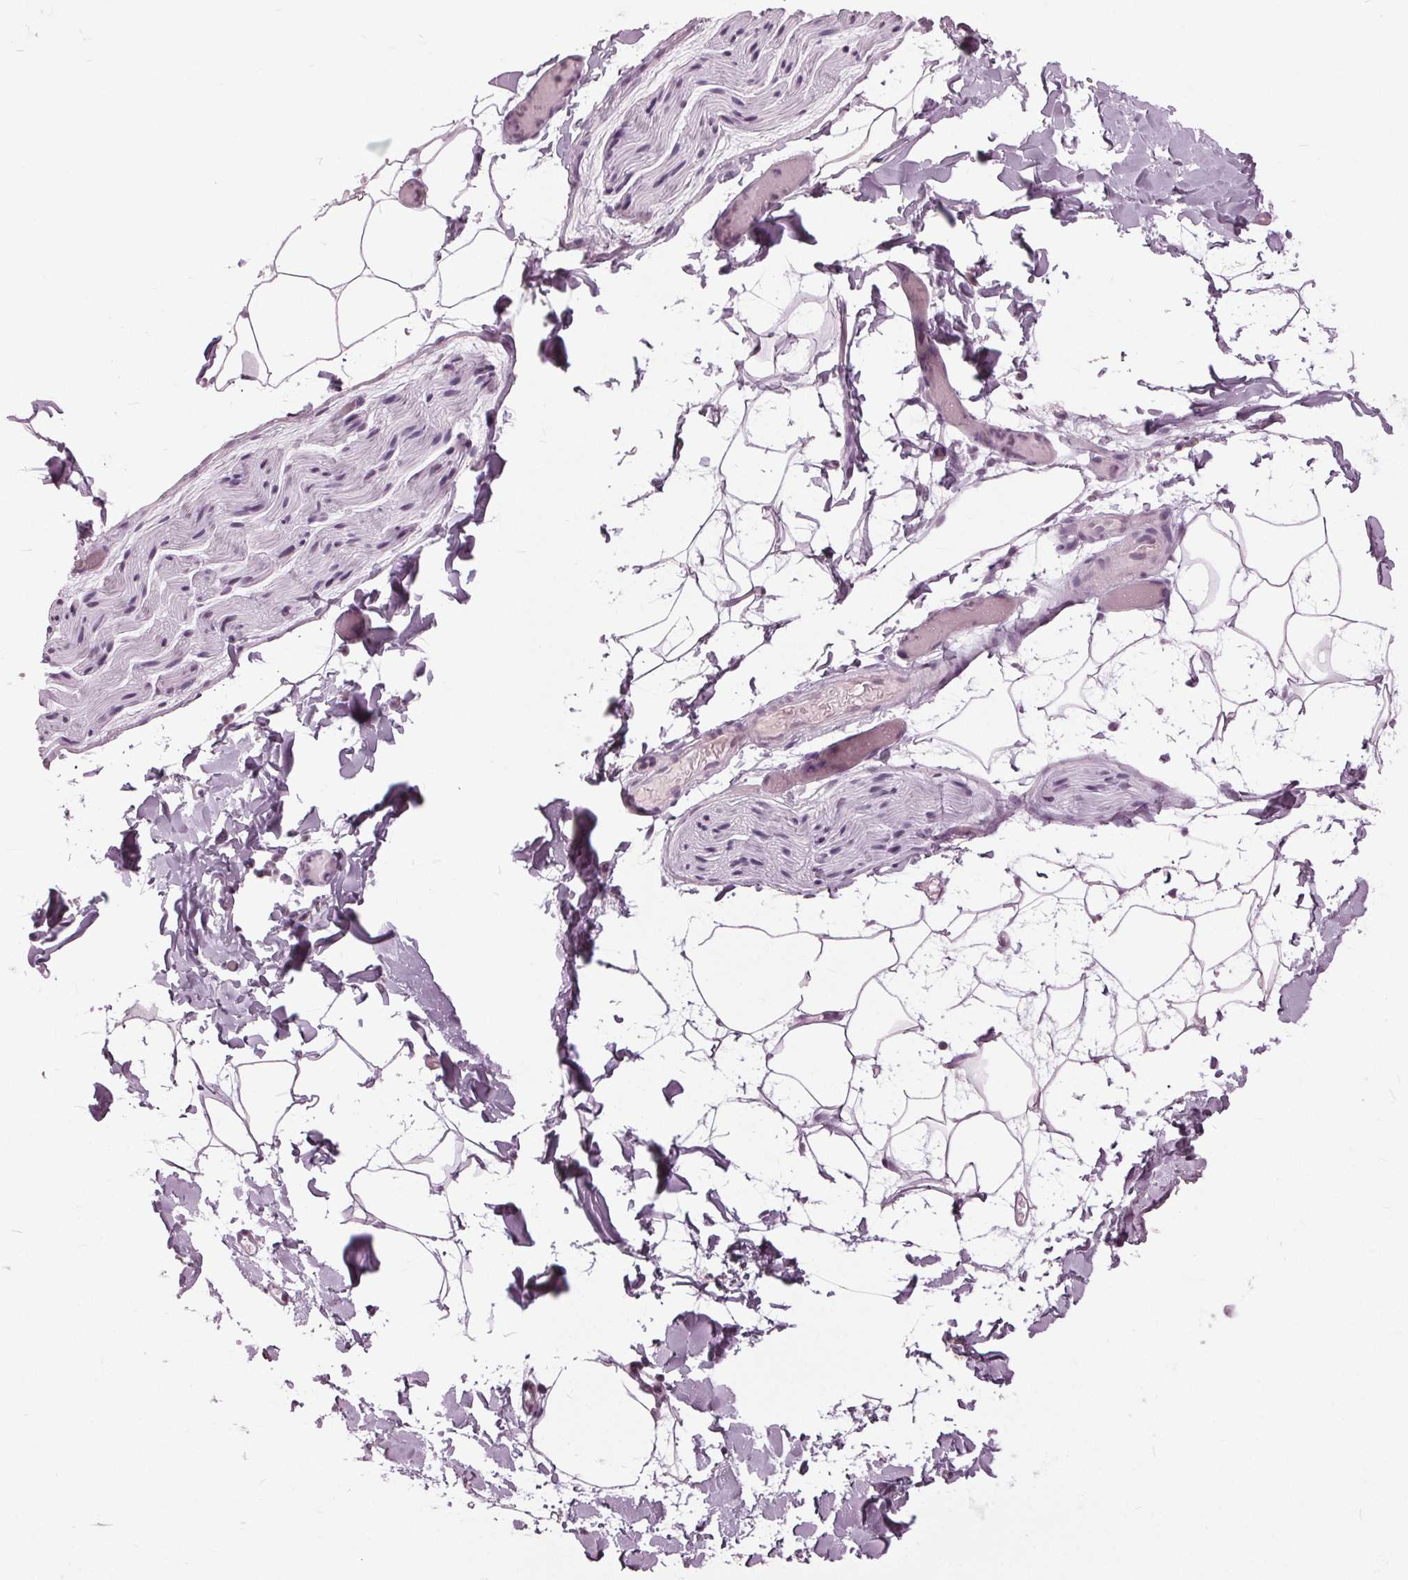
{"staining": {"intensity": "negative", "quantity": "none", "location": "none"}, "tissue": "adipose tissue", "cell_type": "Adipocytes", "image_type": "normal", "snomed": [{"axis": "morphology", "description": "Normal tissue, NOS"}, {"axis": "topography", "description": "Gallbladder"}, {"axis": "topography", "description": "Peripheral nerve tissue"}], "caption": "Normal adipose tissue was stained to show a protein in brown. There is no significant staining in adipocytes.", "gene": "SLC9A4", "patient": {"sex": "female", "age": 45}}